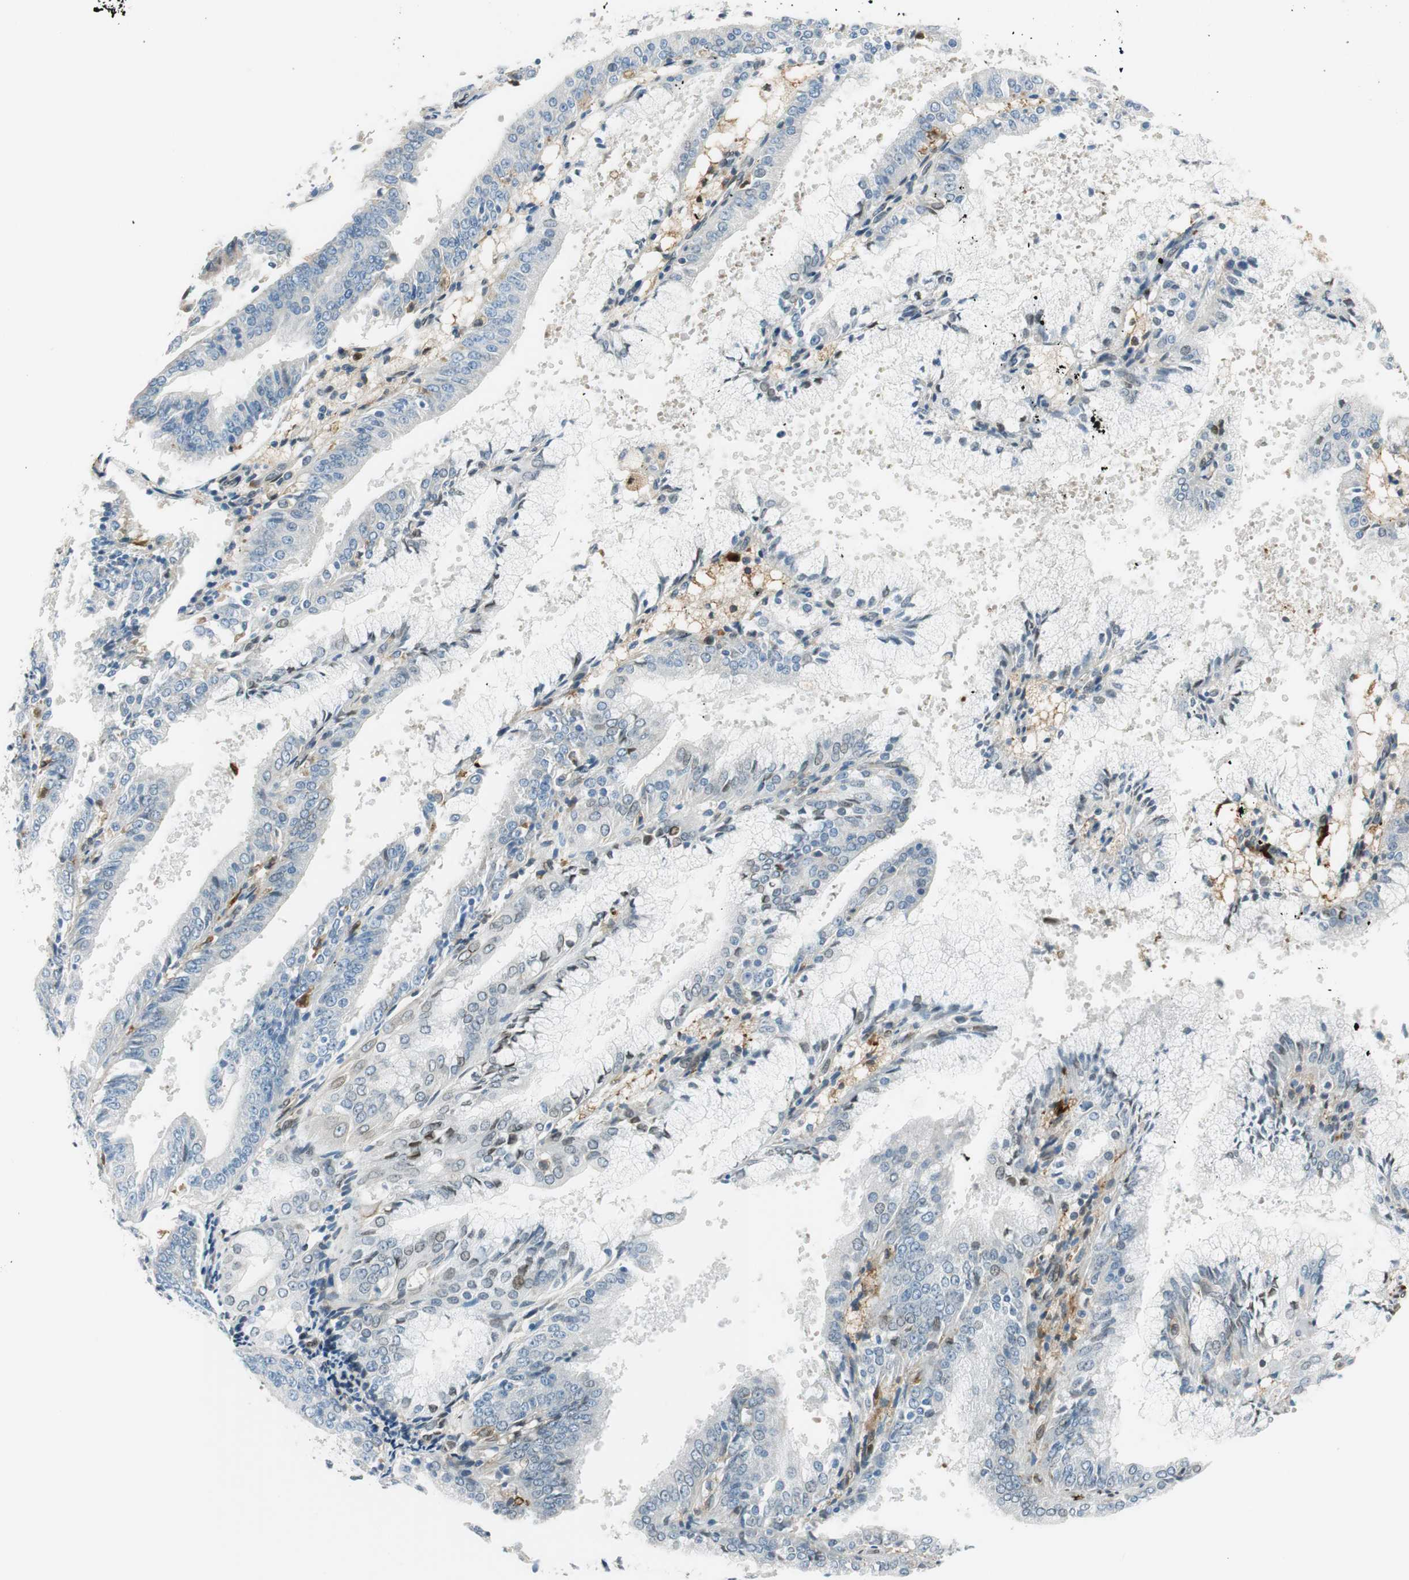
{"staining": {"intensity": "negative", "quantity": "none", "location": "none"}, "tissue": "endometrial cancer", "cell_type": "Tumor cells", "image_type": "cancer", "snomed": [{"axis": "morphology", "description": "Adenocarcinoma, NOS"}, {"axis": "topography", "description": "Endometrium"}], "caption": "High power microscopy image of an IHC histopathology image of endometrial cancer, revealing no significant positivity in tumor cells. The staining was performed using DAB to visualize the protein expression in brown, while the nuclei were stained in blue with hematoxylin (Magnification: 20x).", "gene": "TMEM260", "patient": {"sex": "female", "age": 63}}